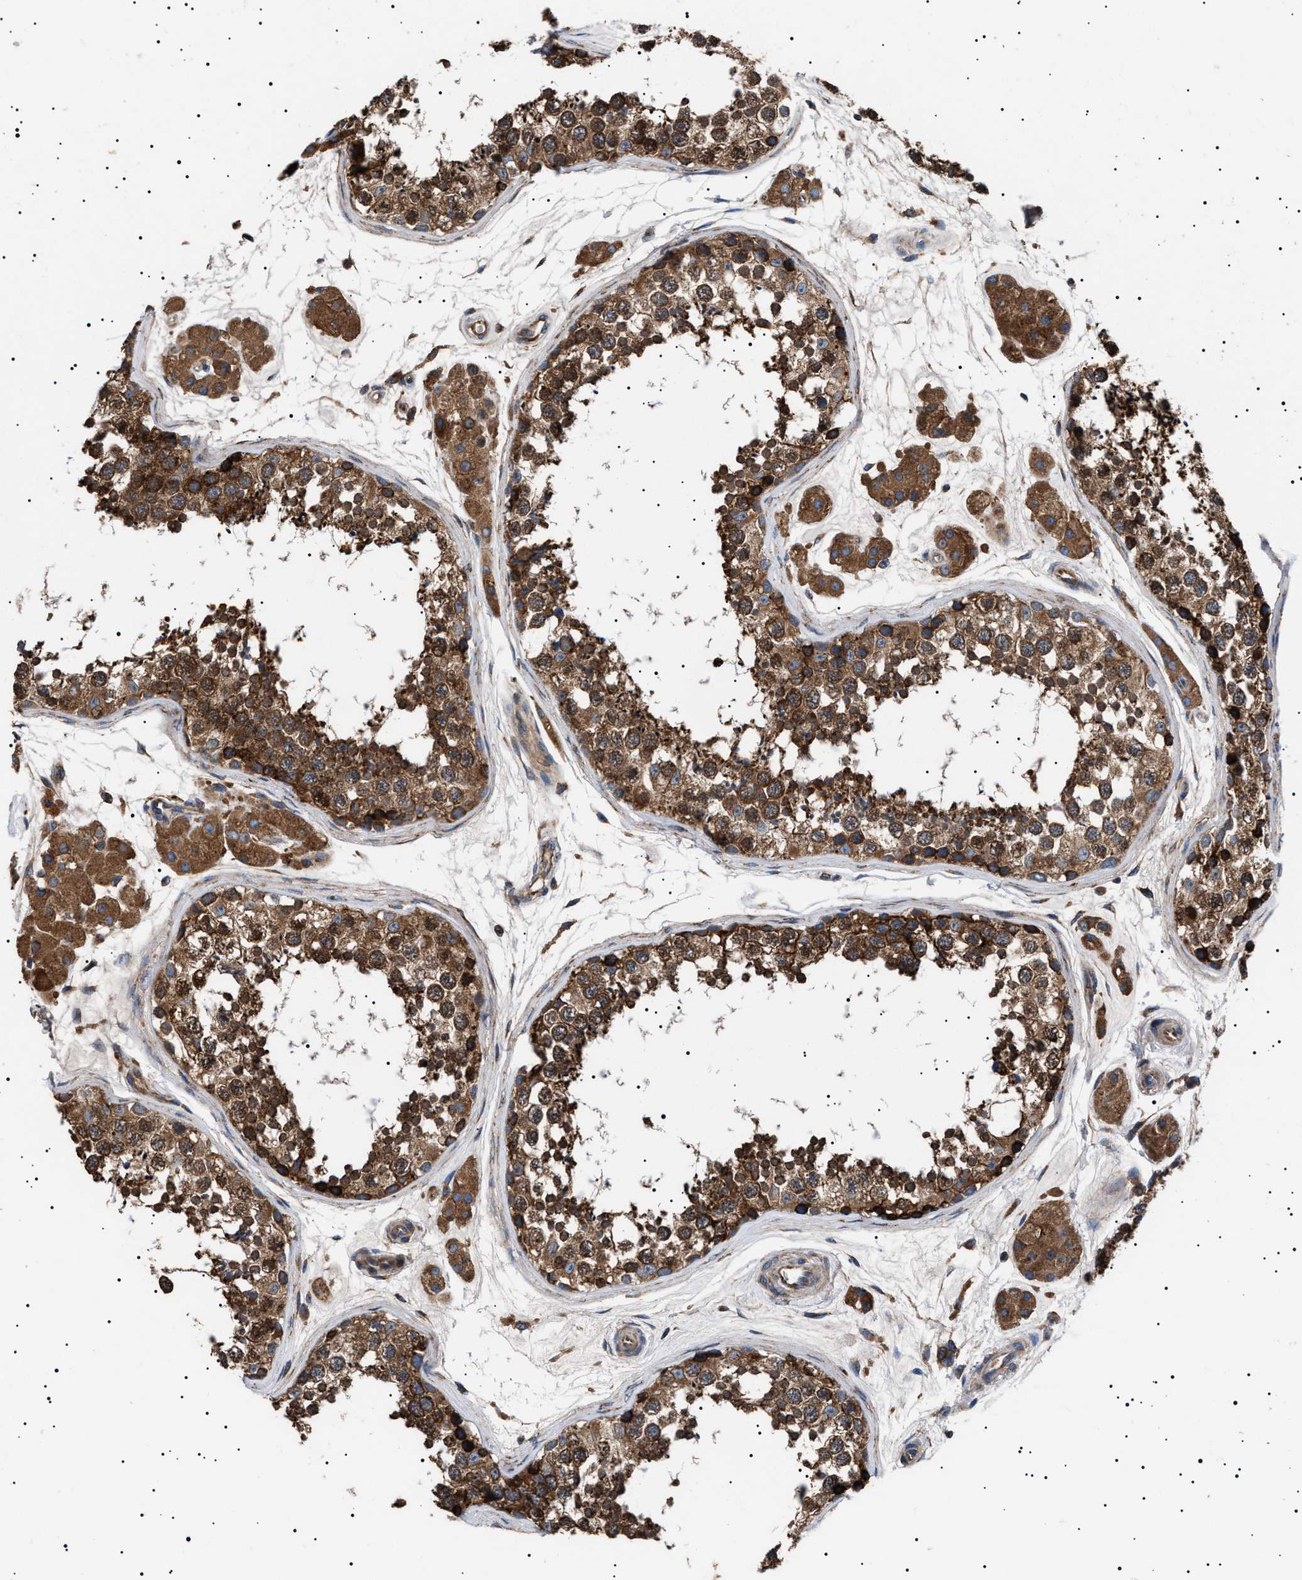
{"staining": {"intensity": "strong", "quantity": ">75%", "location": "cytoplasmic/membranous"}, "tissue": "testis", "cell_type": "Cells in seminiferous ducts", "image_type": "normal", "snomed": [{"axis": "morphology", "description": "Normal tissue, NOS"}, {"axis": "topography", "description": "Testis"}], "caption": "The immunohistochemical stain shows strong cytoplasmic/membranous positivity in cells in seminiferous ducts of normal testis.", "gene": "TOP1MT", "patient": {"sex": "male", "age": 56}}